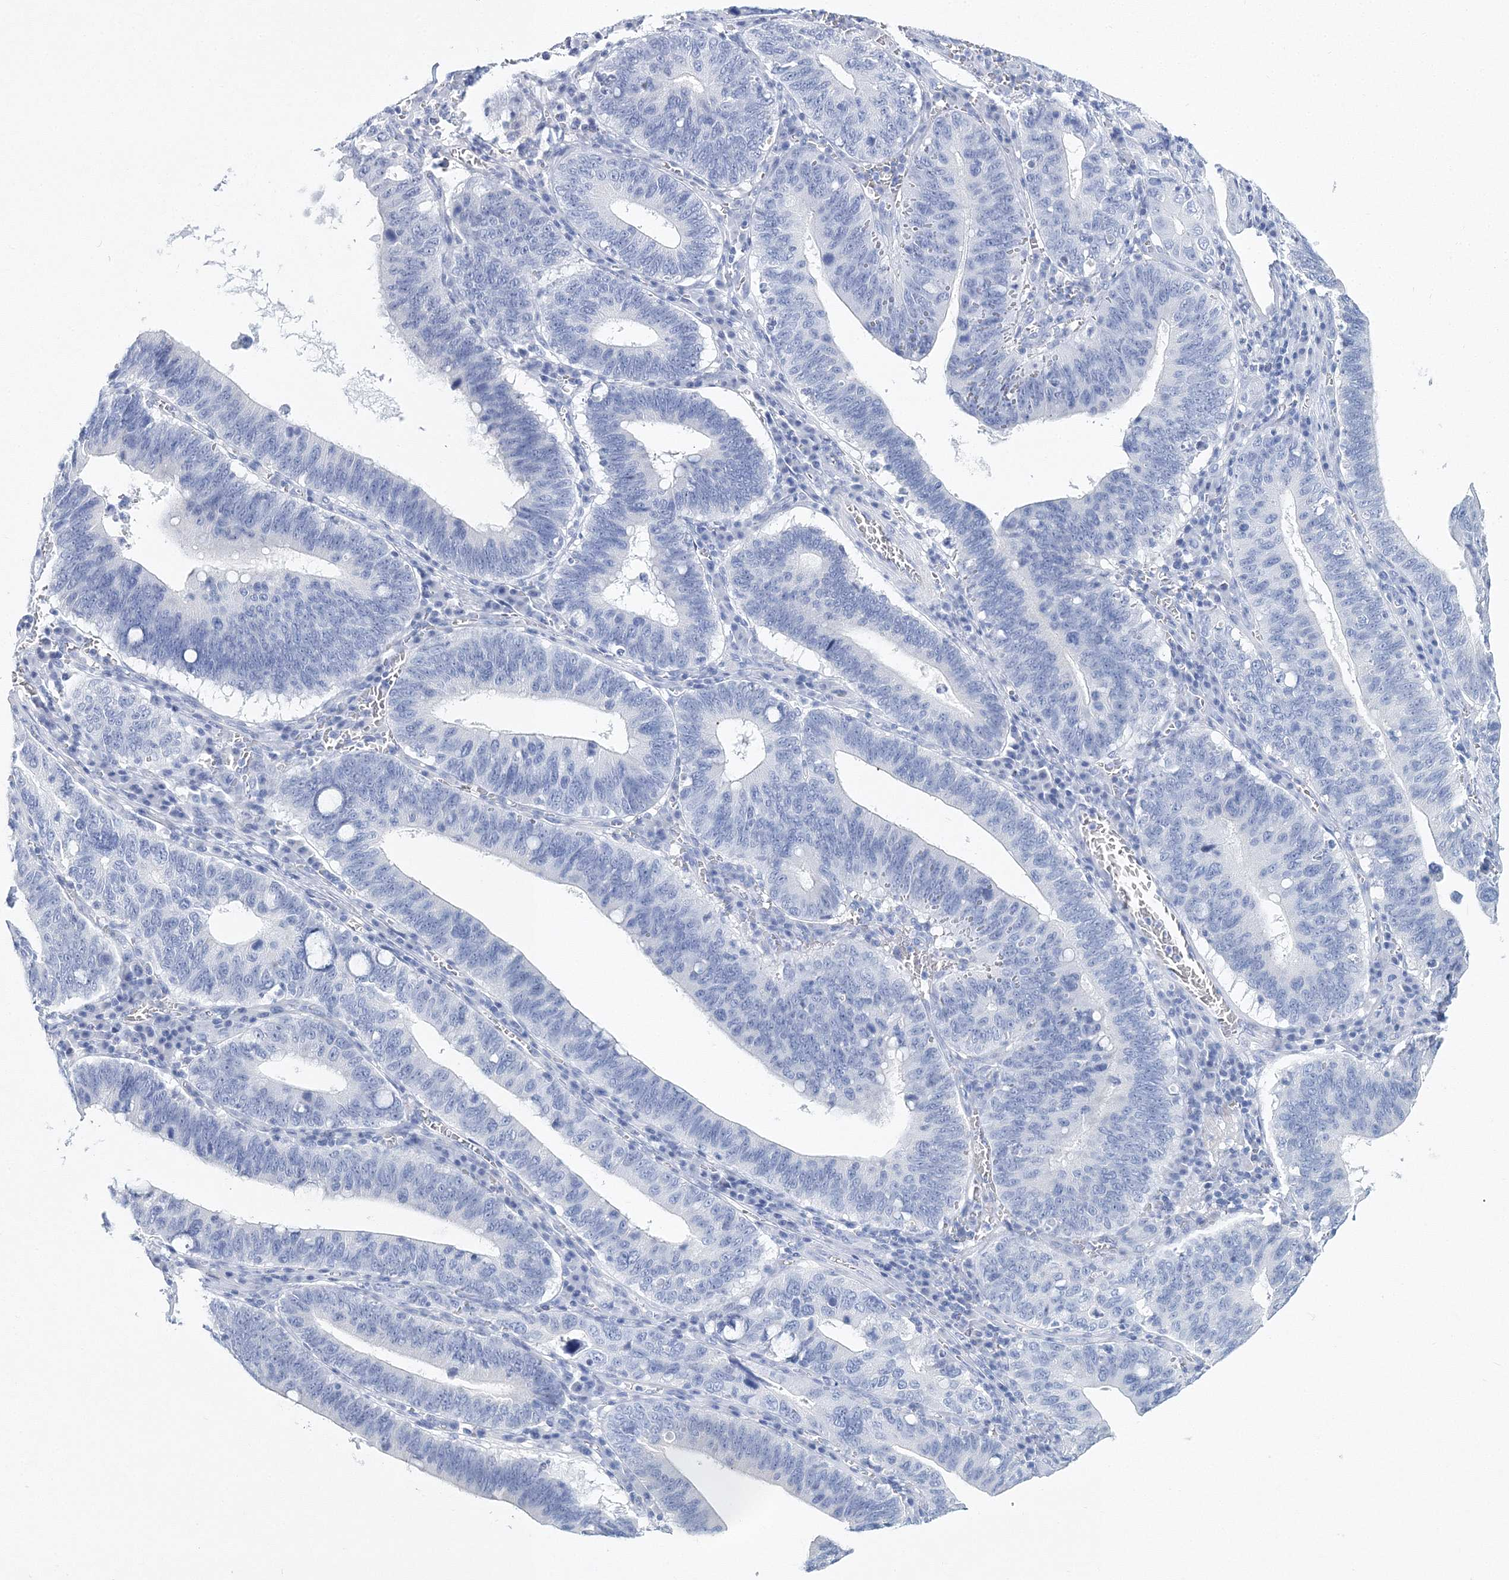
{"staining": {"intensity": "negative", "quantity": "none", "location": "none"}, "tissue": "stomach cancer", "cell_type": "Tumor cells", "image_type": "cancer", "snomed": [{"axis": "morphology", "description": "Adenocarcinoma, NOS"}, {"axis": "topography", "description": "Stomach"}, {"axis": "topography", "description": "Gastric cardia"}], "caption": "Stomach cancer was stained to show a protein in brown. There is no significant staining in tumor cells.", "gene": "MYOZ2", "patient": {"sex": "male", "age": 59}}